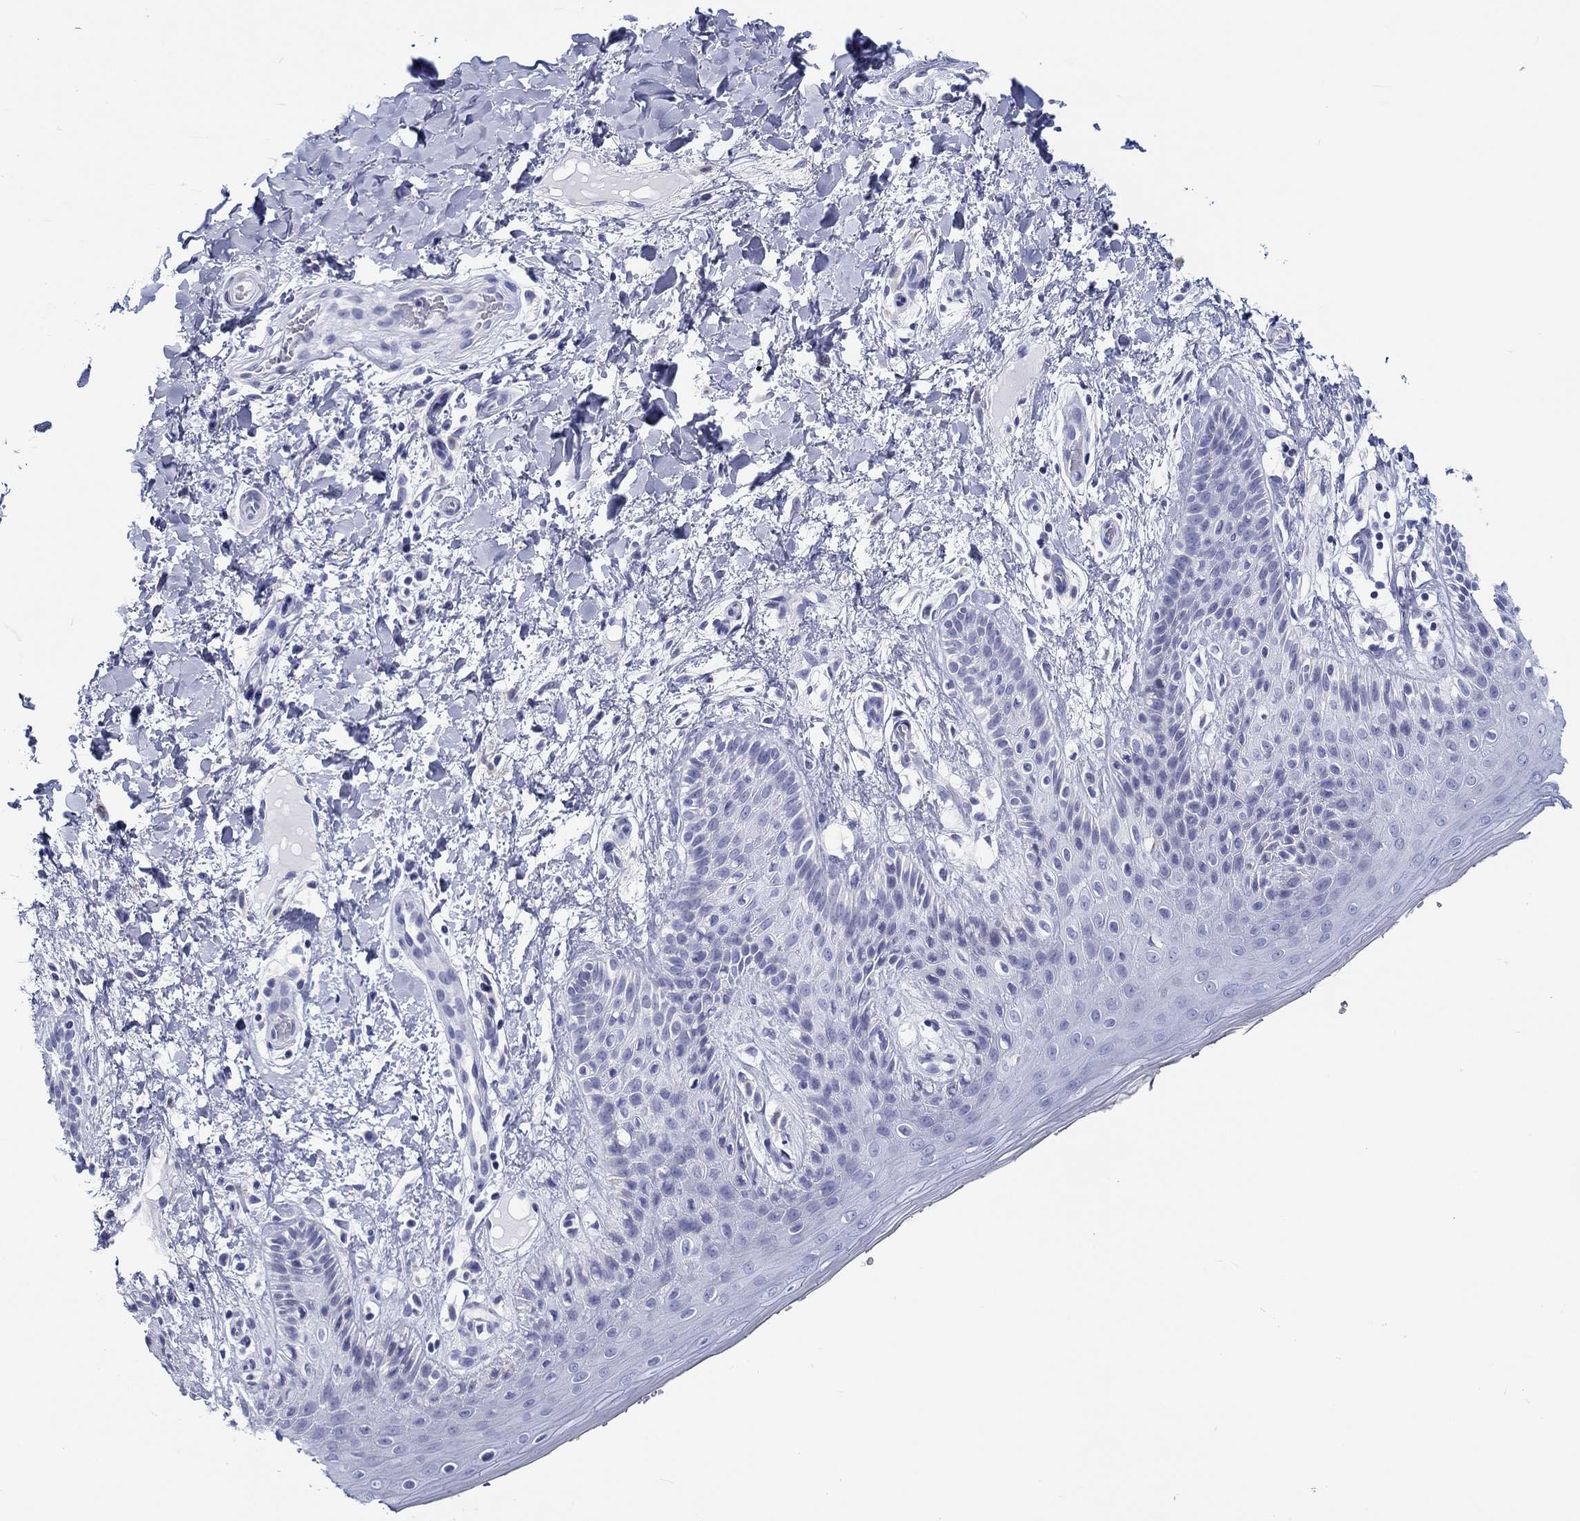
{"staining": {"intensity": "negative", "quantity": "none", "location": "none"}, "tissue": "skin", "cell_type": "Epidermal cells", "image_type": "normal", "snomed": [{"axis": "morphology", "description": "Normal tissue, NOS"}, {"axis": "topography", "description": "Anal"}], "caption": "DAB immunohistochemical staining of benign human skin shows no significant staining in epidermal cells. (DAB immunohistochemistry (IHC) with hematoxylin counter stain).", "gene": "H1", "patient": {"sex": "male", "age": 36}}